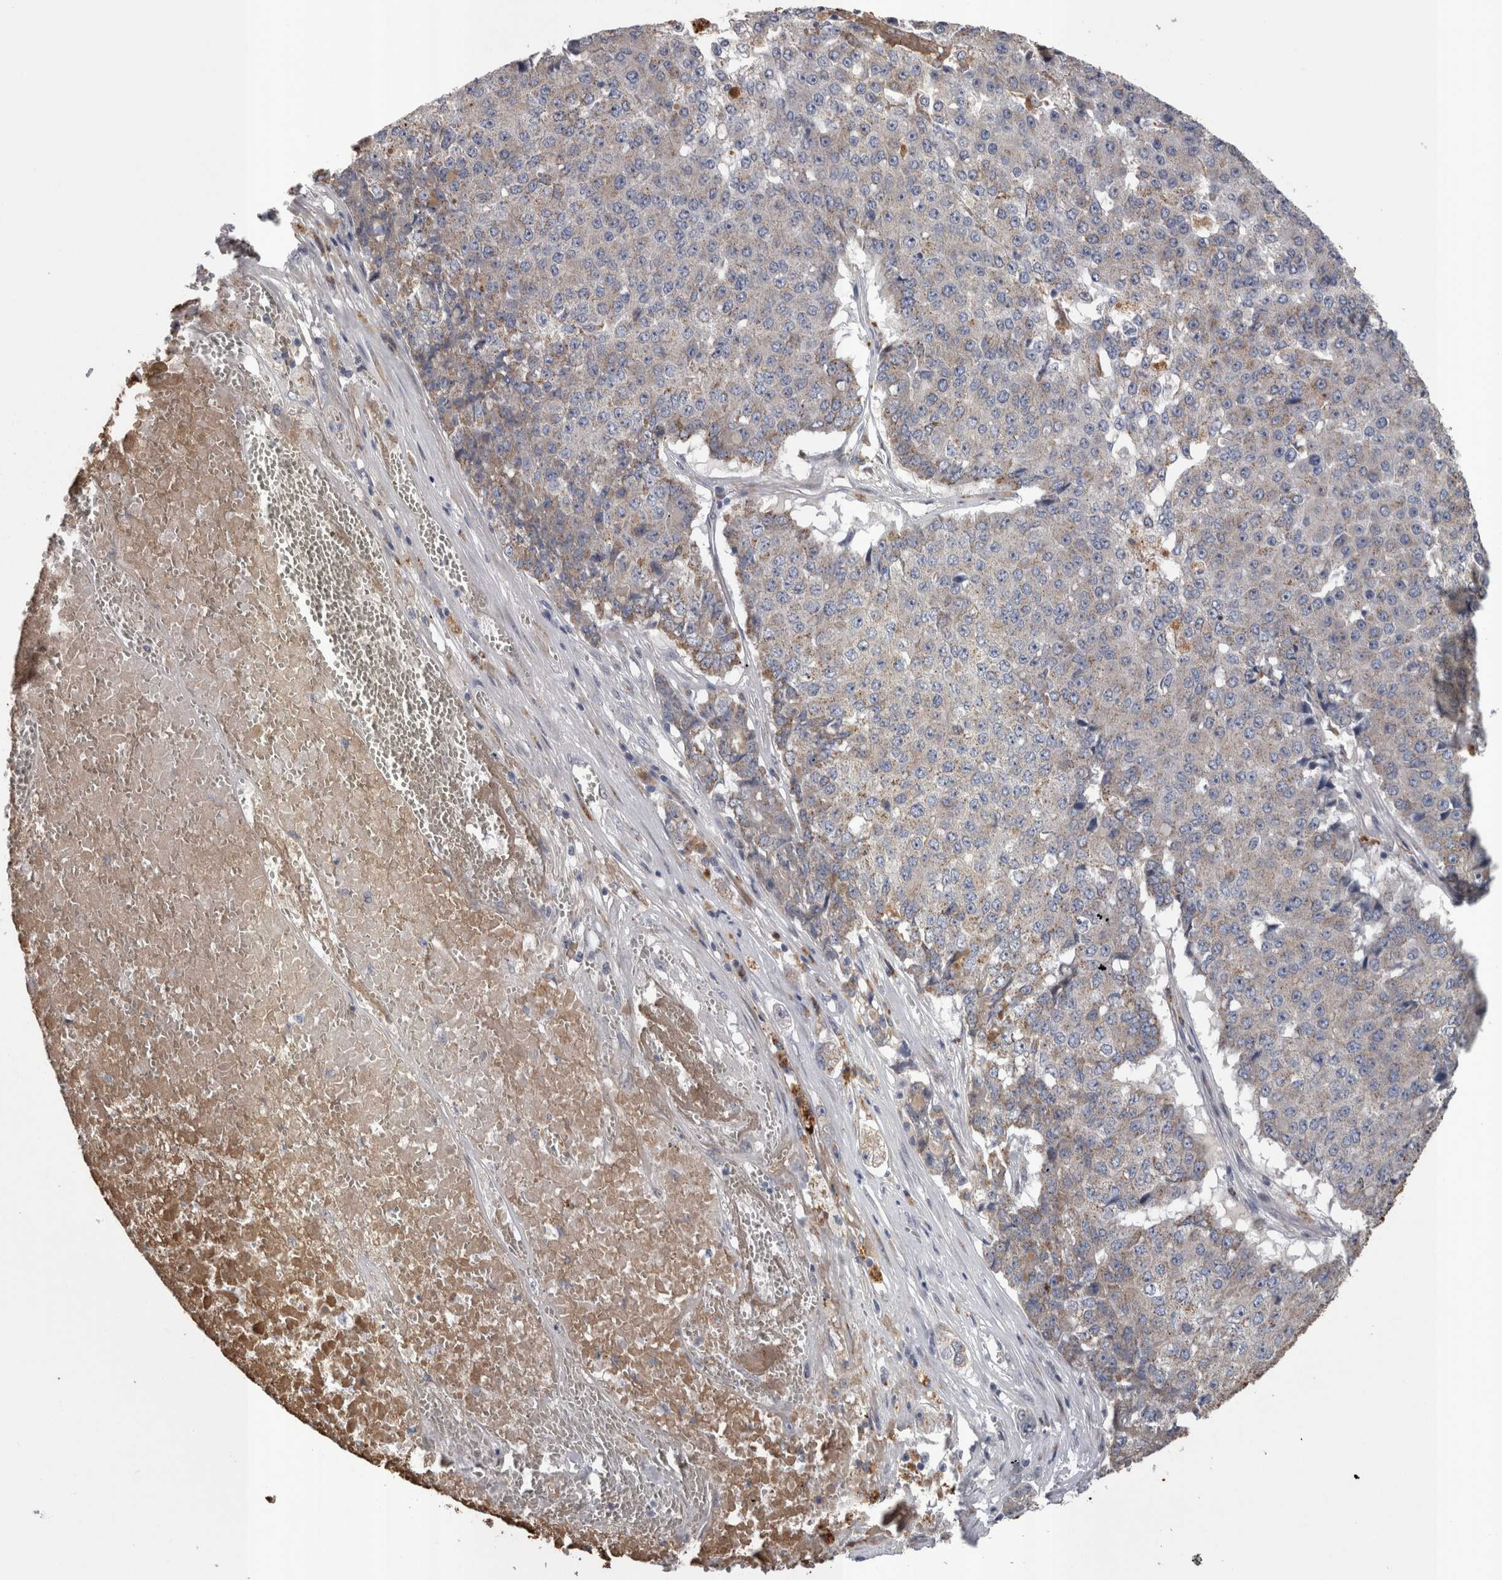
{"staining": {"intensity": "weak", "quantity": "<25%", "location": "cytoplasmic/membranous"}, "tissue": "pancreatic cancer", "cell_type": "Tumor cells", "image_type": "cancer", "snomed": [{"axis": "morphology", "description": "Adenocarcinoma, NOS"}, {"axis": "topography", "description": "Pancreas"}], "caption": "Immunohistochemical staining of human pancreatic adenocarcinoma displays no significant positivity in tumor cells.", "gene": "STC1", "patient": {"sex": "male", "age": 50}}